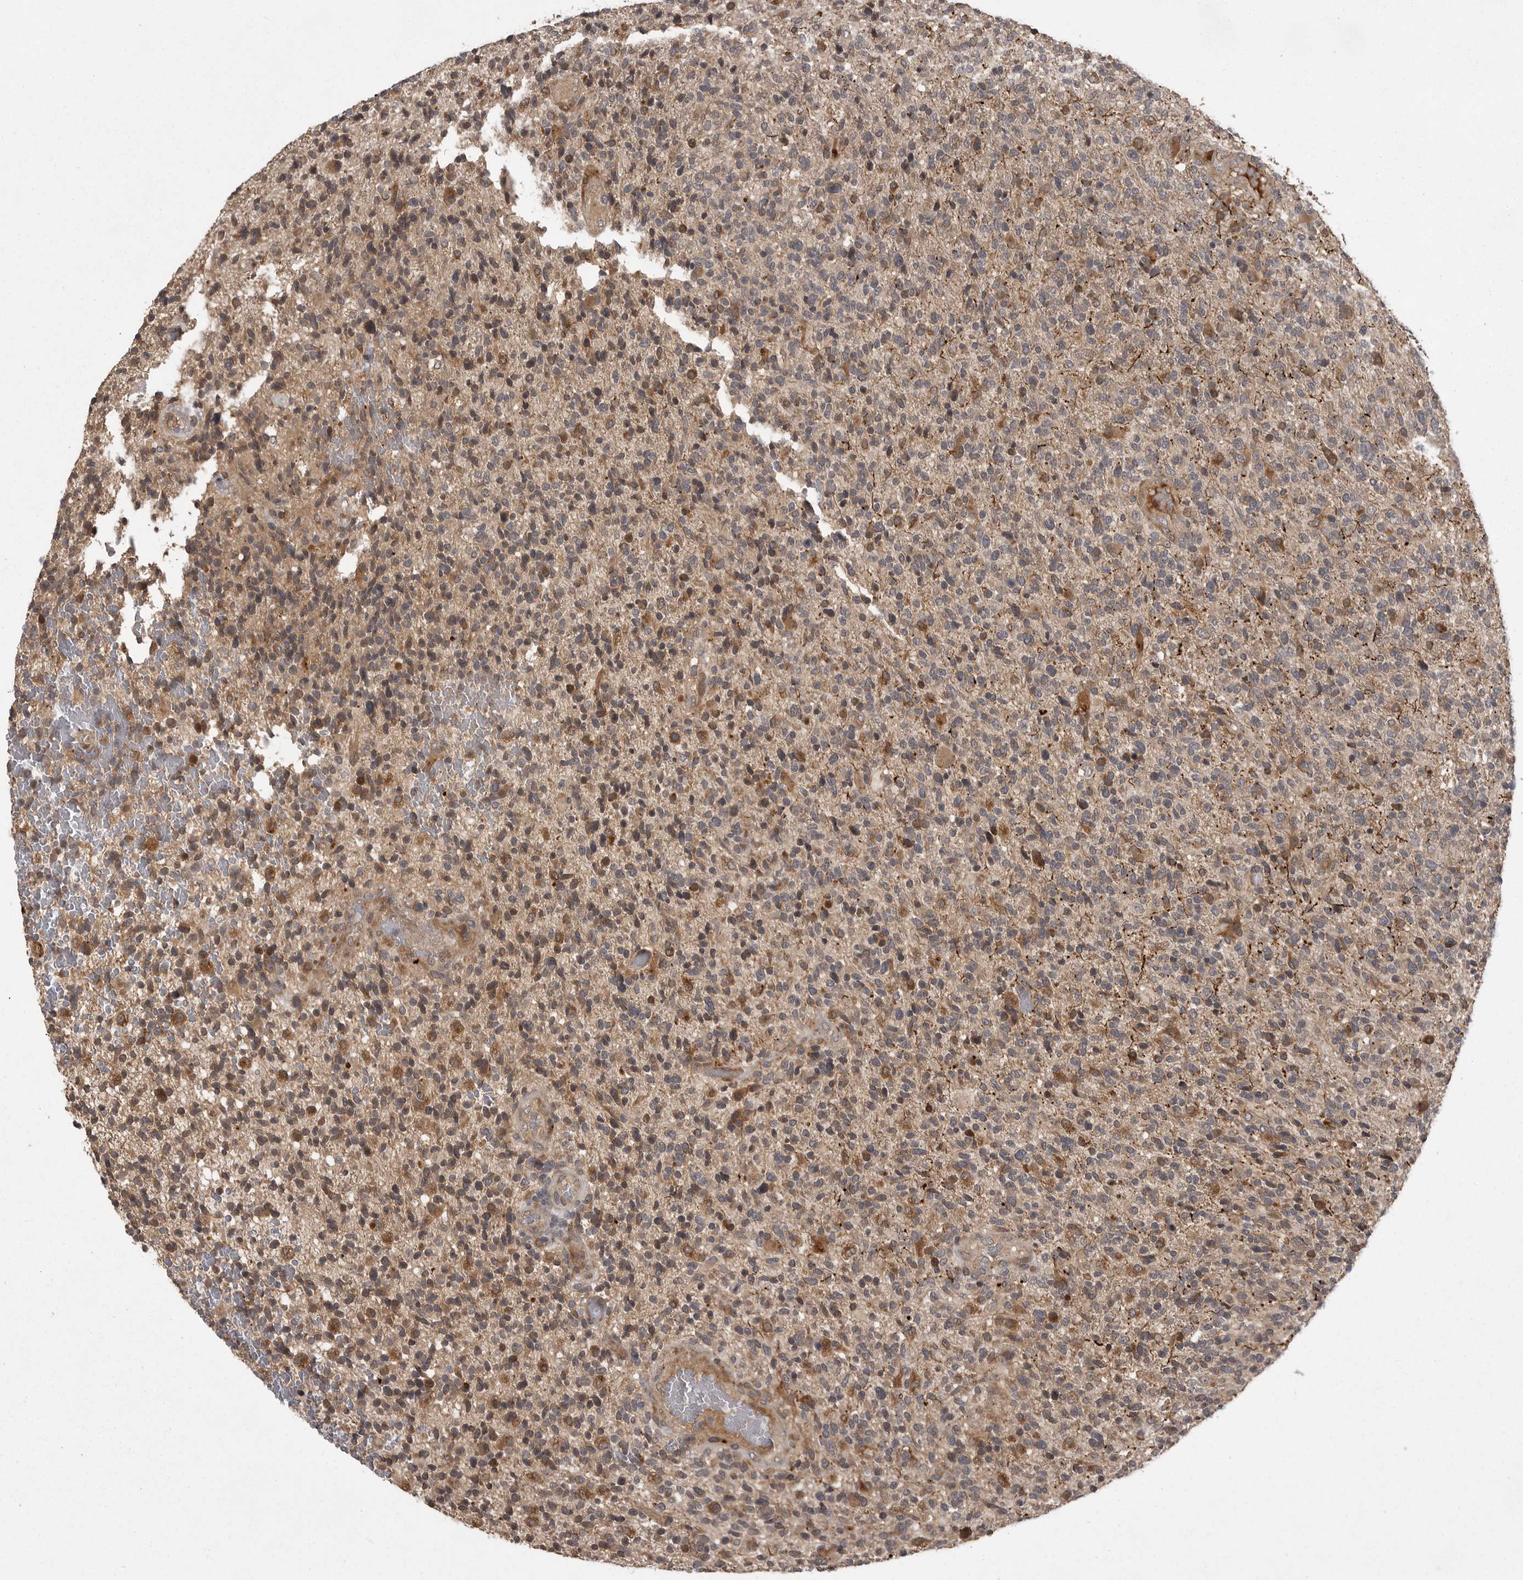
{"staining": {"intensity": "moderate", "quantity": "<25%", "location": "cytoplasmic/membranous"}, "tissue": "glioma", "cell_type": "Tumor cells", "image_type": "cancer", "snomed": [{"axis": "morphology", "description": "Glioma, malignant, High grade"}, {"axis": "topography", "description": "Brain"}], "caption": "DAB immunohistochemical staining of high-grade glioma (malignant) exhibits moderate cytoplasmic/membranous protein expression in about <25% of tumor cells. The staining was performed using DAB (3,3'-diaminobenzidine) to visualize the protein expression in brown, while the nuclei were stained in blue with hematoxylin (Magnification: 20x).", "gene": "GPR31", "patient": {"sex": "male", "age": 72}}